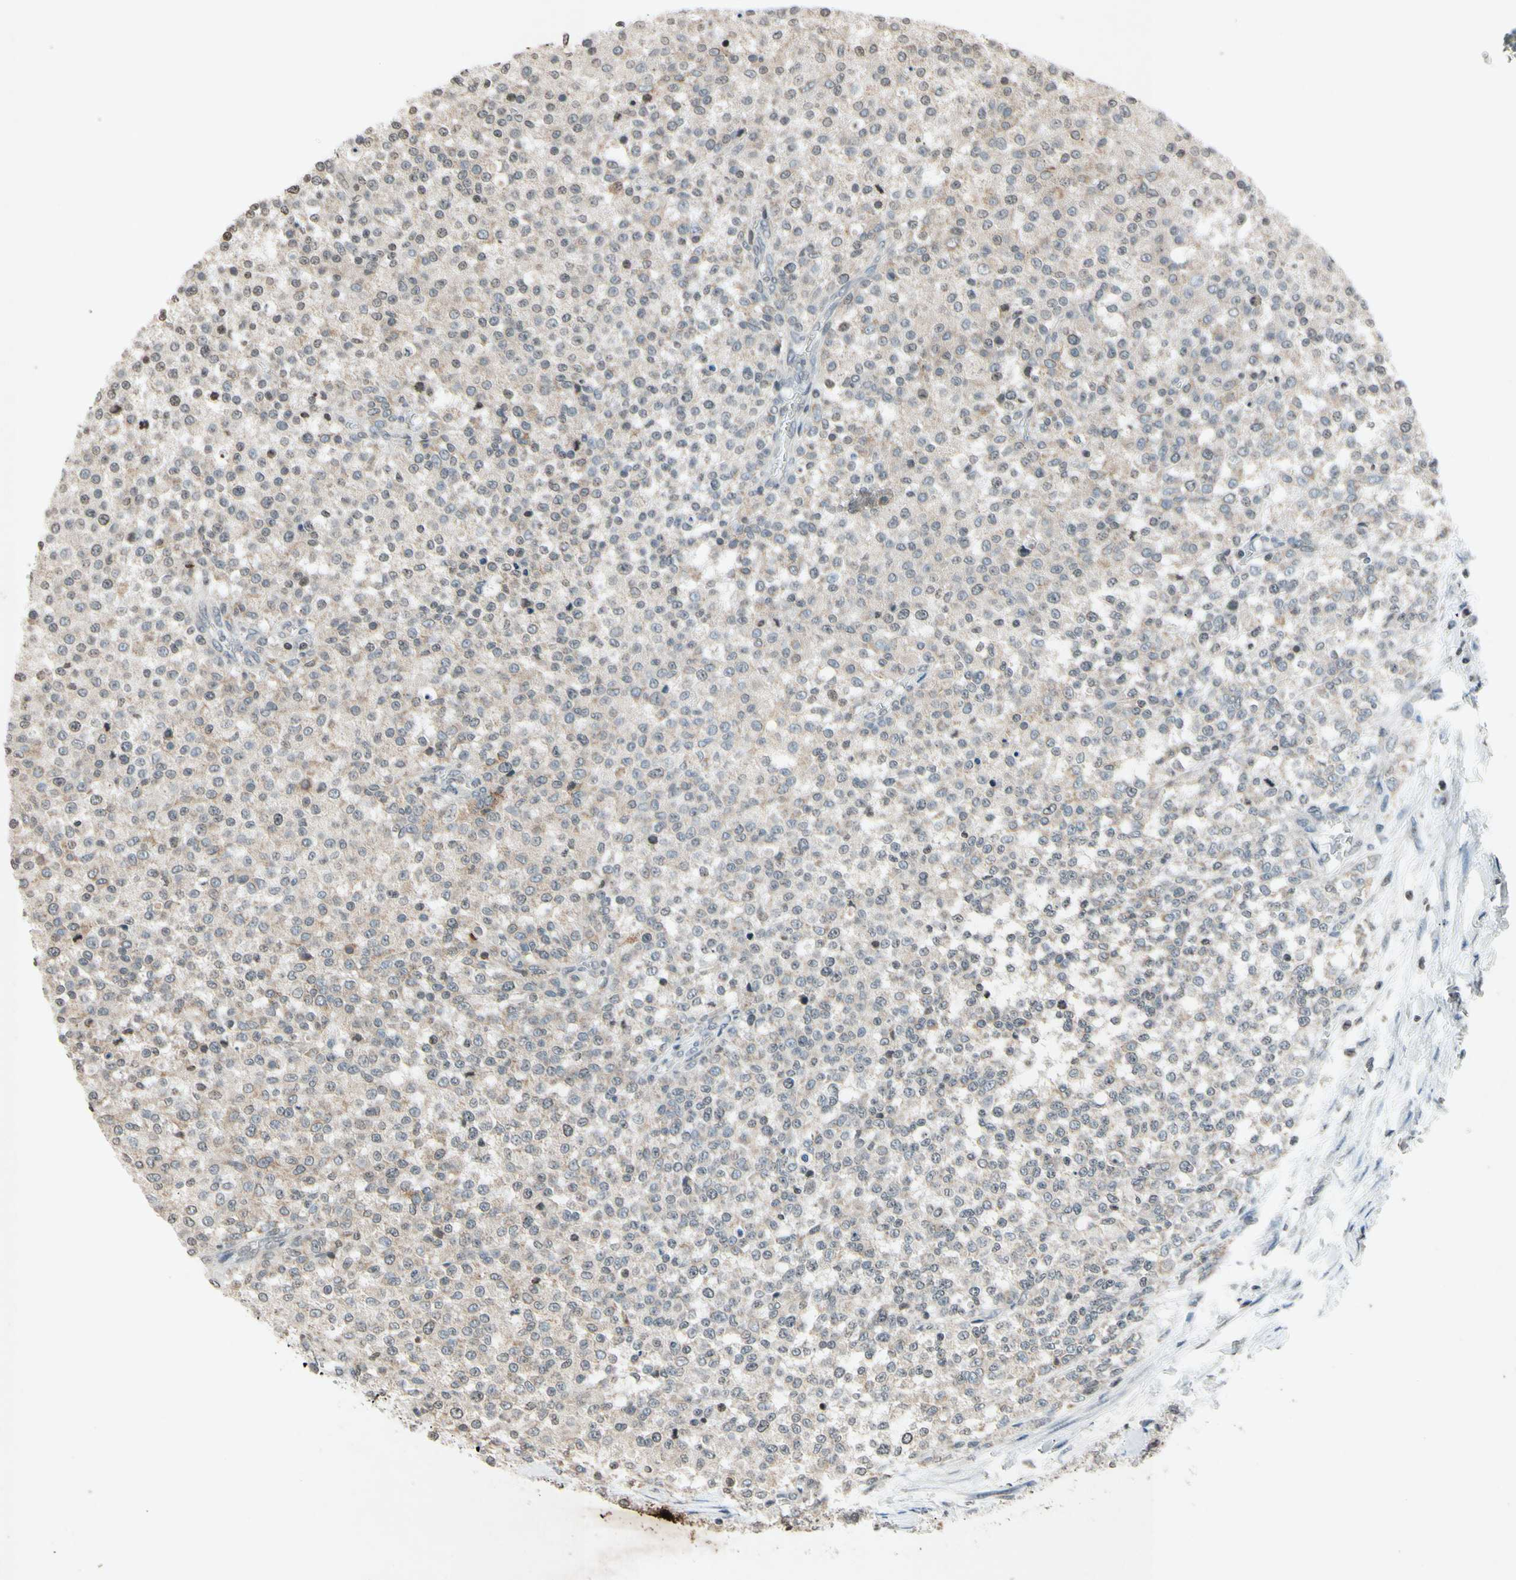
{"staining": {"intensity": "weak", "quantity": ">75%", "location": "cytoplasmic/membranous"}, "tissue": "testis cancer", "cell_type": "Tumor cells", "image_type": "cancer", "snomed": [{"axis": "morphology", "description": "Seminoma, NOS"}, {"axis": "topography", "description": "Testis"}], "caption": "Weak cytoplasmic/membranous positivity for a protein is present in approximately >75% of tumor cells of testis cancer (seminoma) using immunohistochemistry (IHC).", "gene": "CLDN11", "patient": {"sex": "male", "age": 59}}